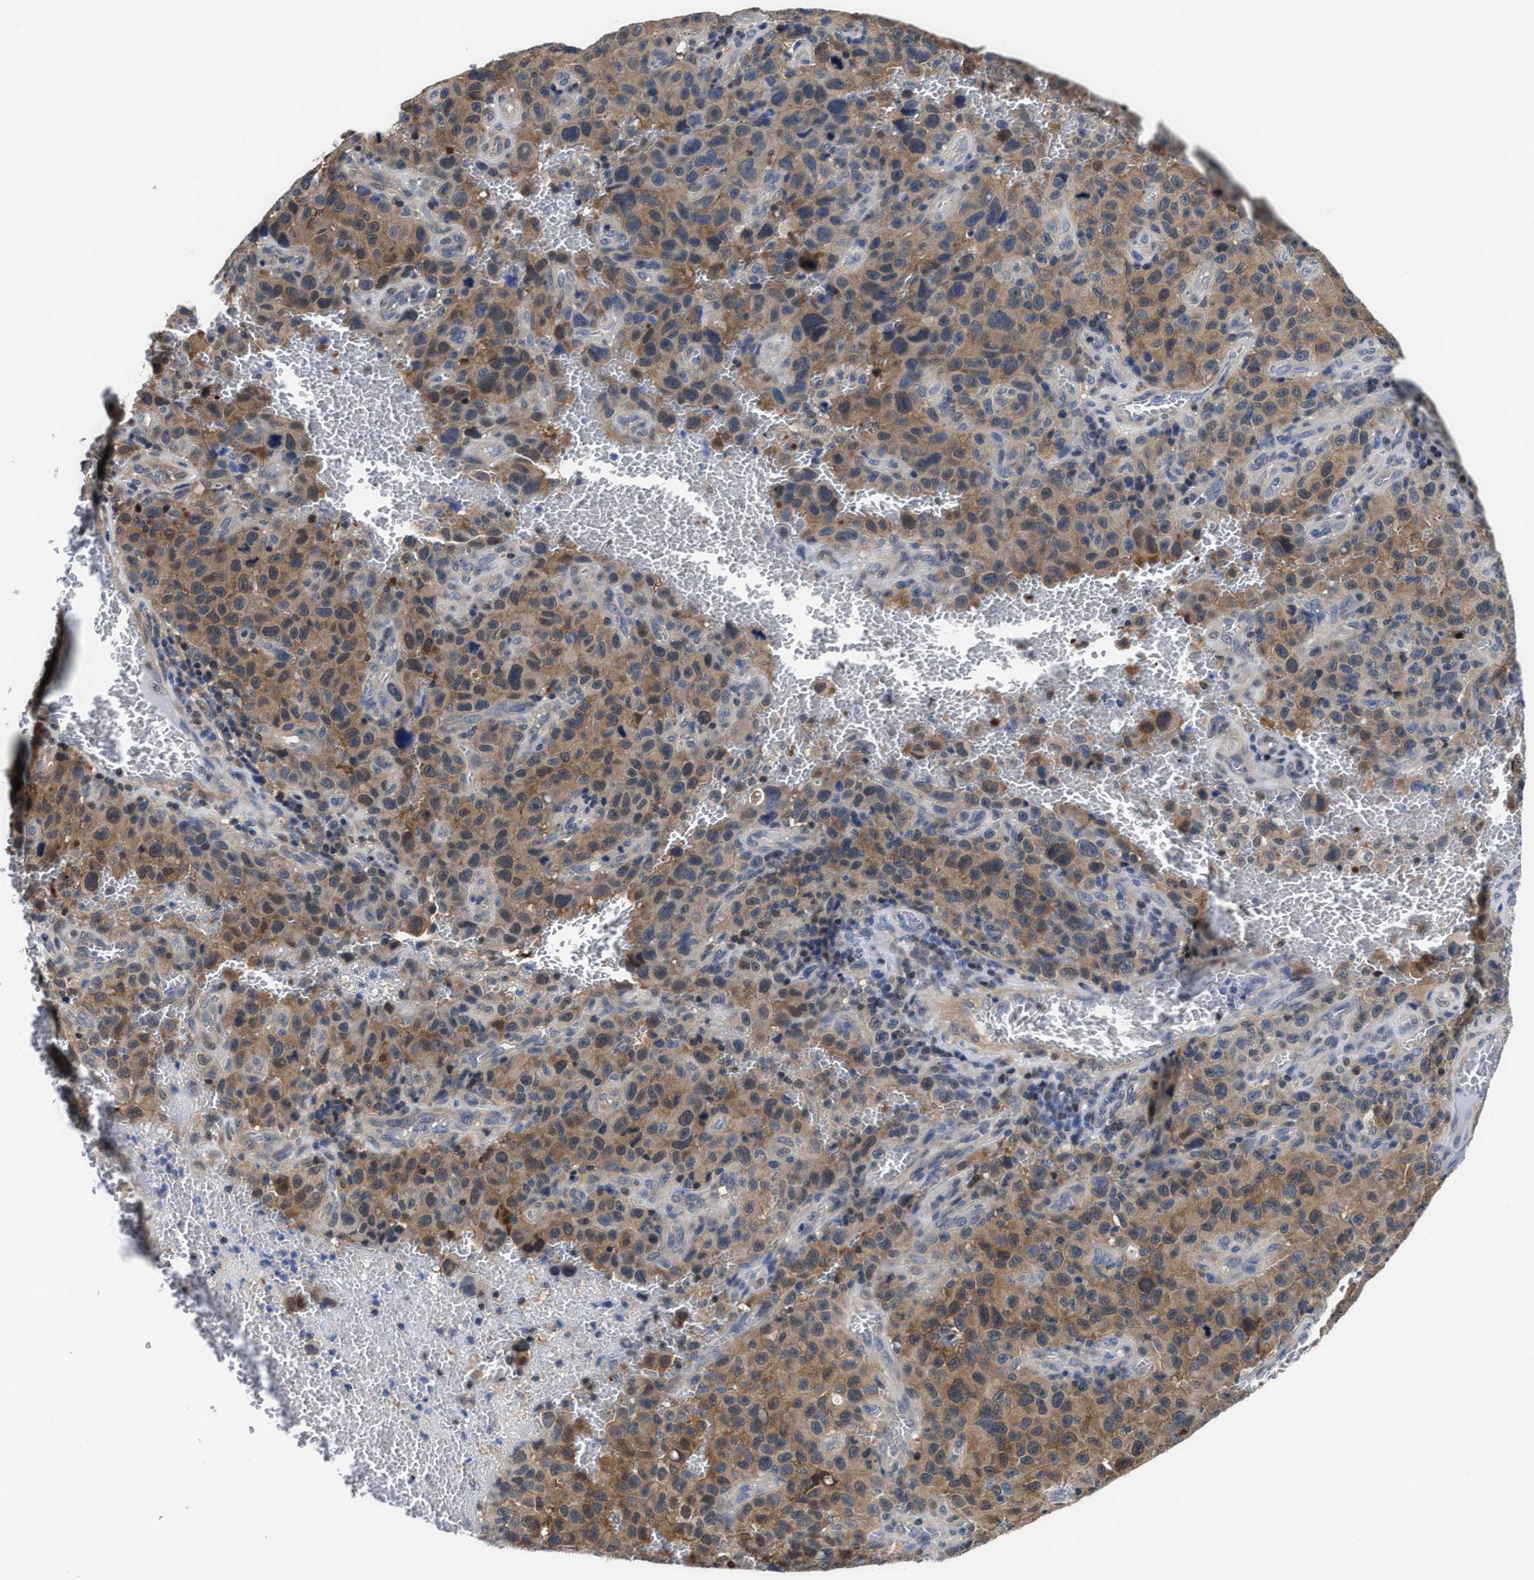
{"staining": {"intensity": "moderate", "quantity": ">75%", "location": "cytoplasmic/membranous"}, "tissue": "melanoma", "cell_type": "Tumor cells", "image_type": "cancer", "snomed": [{"axis": "morphology", "description": "Malignant melanoma, NOS"}, {"axis": "topography", "description": "Skin"}], "caption": "A brown stain labels moderate cytoplasmic/membranous expression of a protein in human malignant melanoma tumor cells. The staining is performed using DAB (3,3'-diaminobenzidine) brown chromogen to label protein expression. The nuclei are counter-stained blue using hematoxylin.", "gene": "KIF12", "patient": {"sex": "female", "age": 82}}